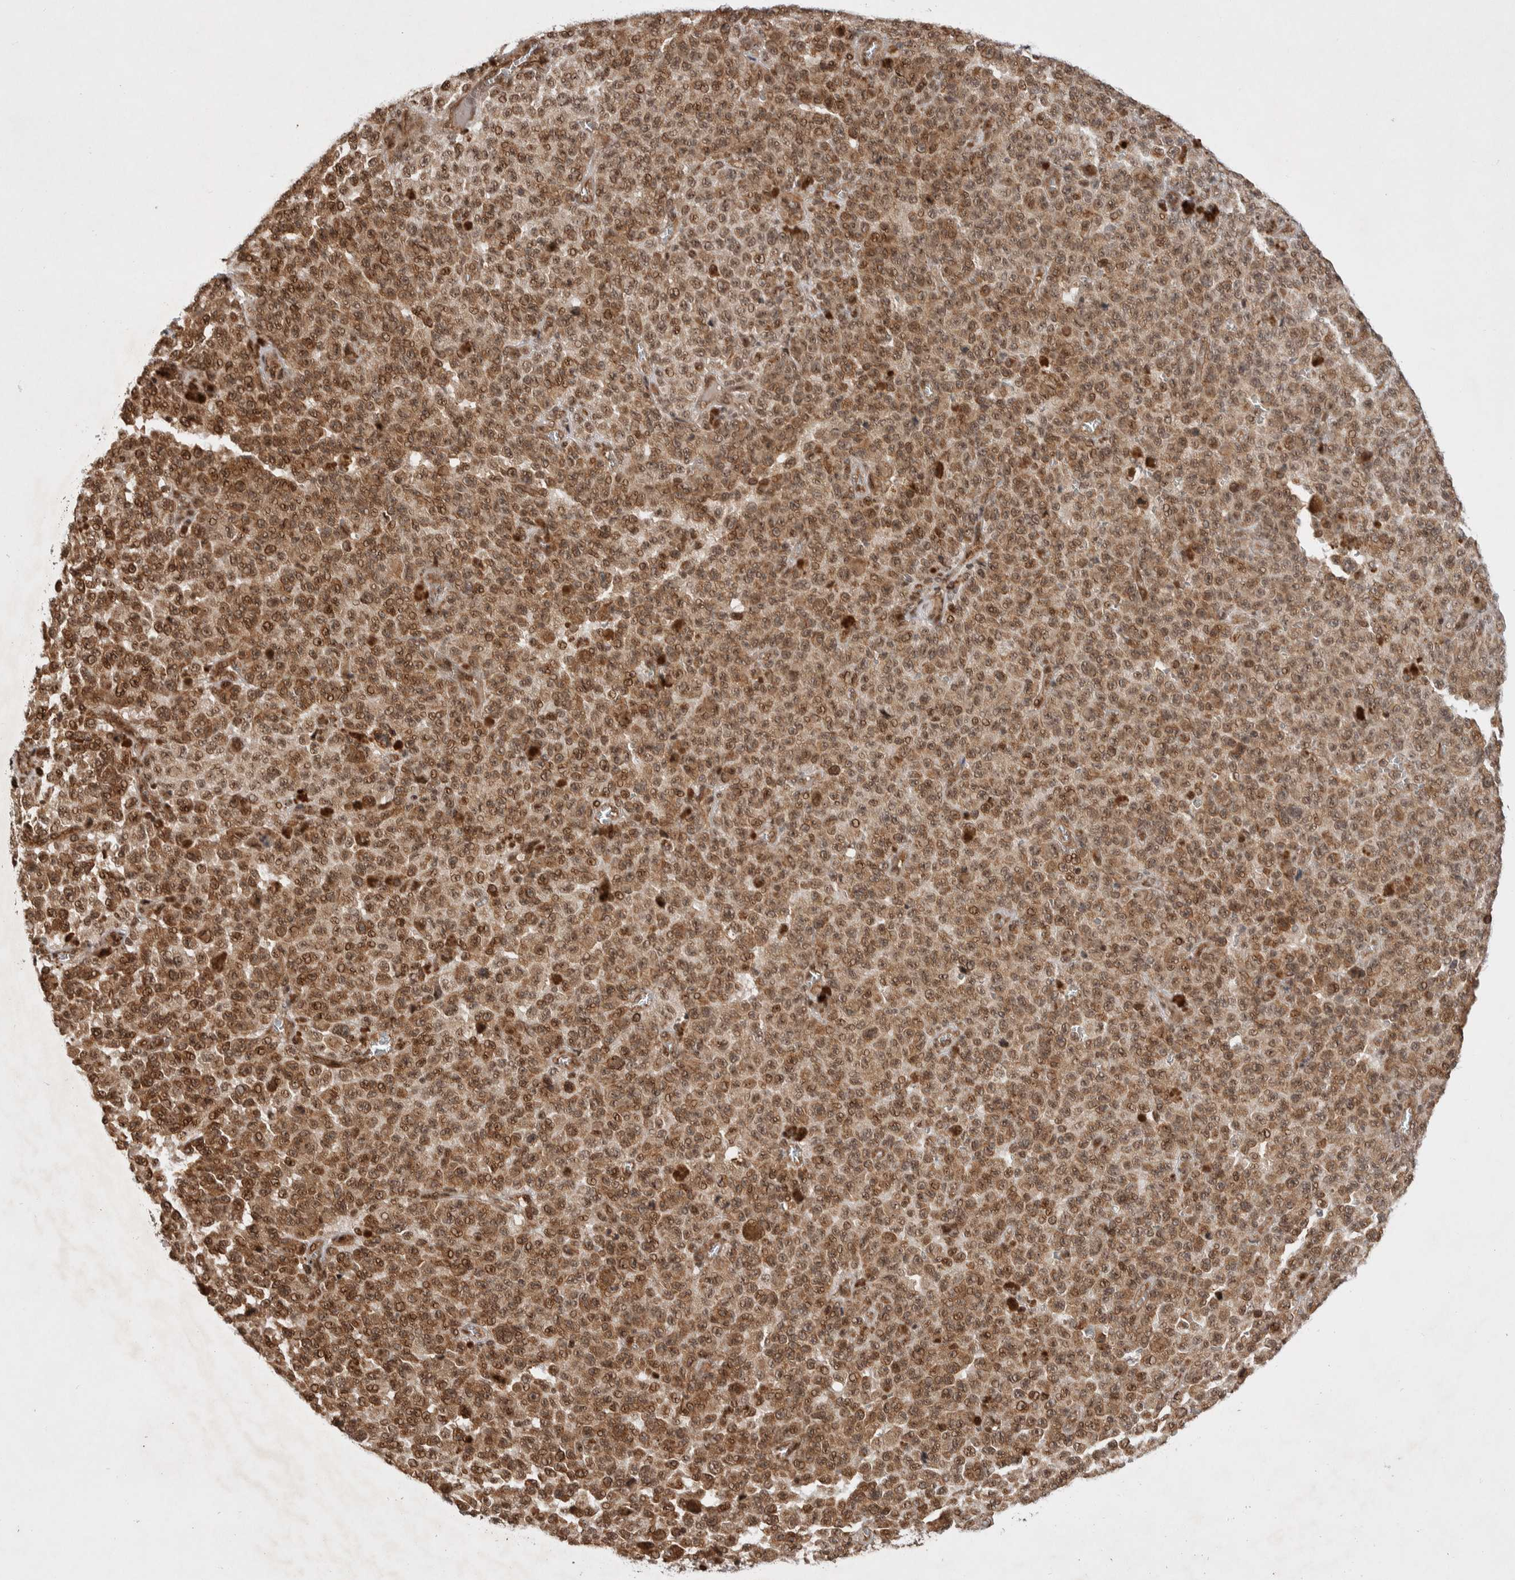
{"staining": {"intensity": "moderate", "quantity": ">75%", "location": "cytoplasmic/membranous,nuclear"}, "tissue": "melanoma", "cell_type": "Tumor cells", "image_type": "cancer", "snomed": [{"axis": "morphology", "description": "Malignant melanoma, NOS"}, {"axis": "topography", "description": "Skin"}], "caption": "Immunohistochemical staining of malignant melanoma shows medium levels of moderate cytoplasmic/membranous and nuclear protein staining in about >75% of tumor cells. Nuclei are stained in blue.", "gene": "TOR1B", "patient": {"sex": "female", "age": 82}}